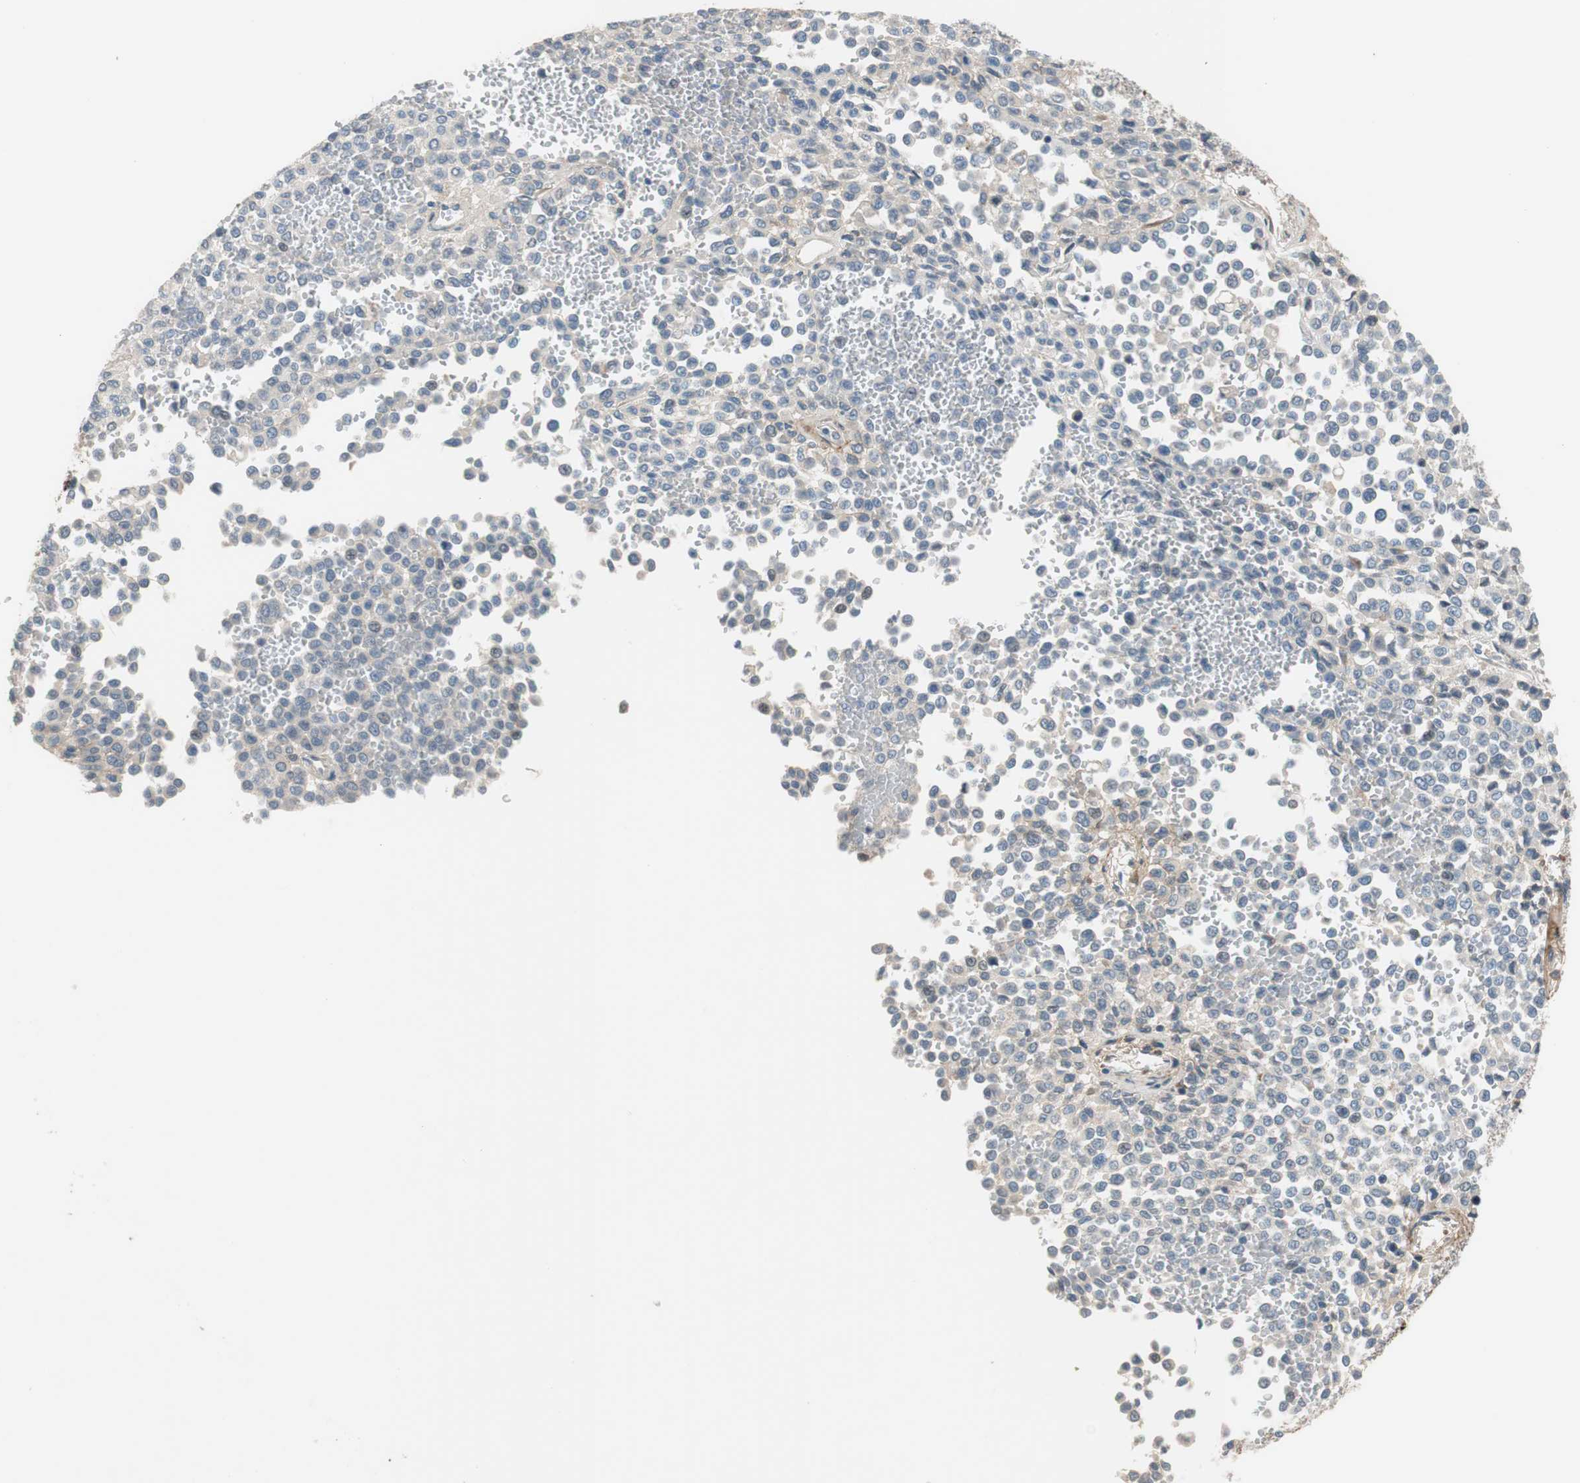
{"staining": {"intensity": "negative", "quantity": "none", "location": "none"}, "tissue": "melanoma", "cell_type": "Tumor cells", "image_type": "cancer", "snomed": [{"axis": "morphology", "description": "Malignant melanoma, Metastatic site"}, {"axis": "topography", "description": "Pancreas"}], "caption": "Immunohistochemical staining of human melanoma reveals no significant expression in tumor cells.", "gene": "COL12A1", "patient": {"sex": "female", "age": 30}}